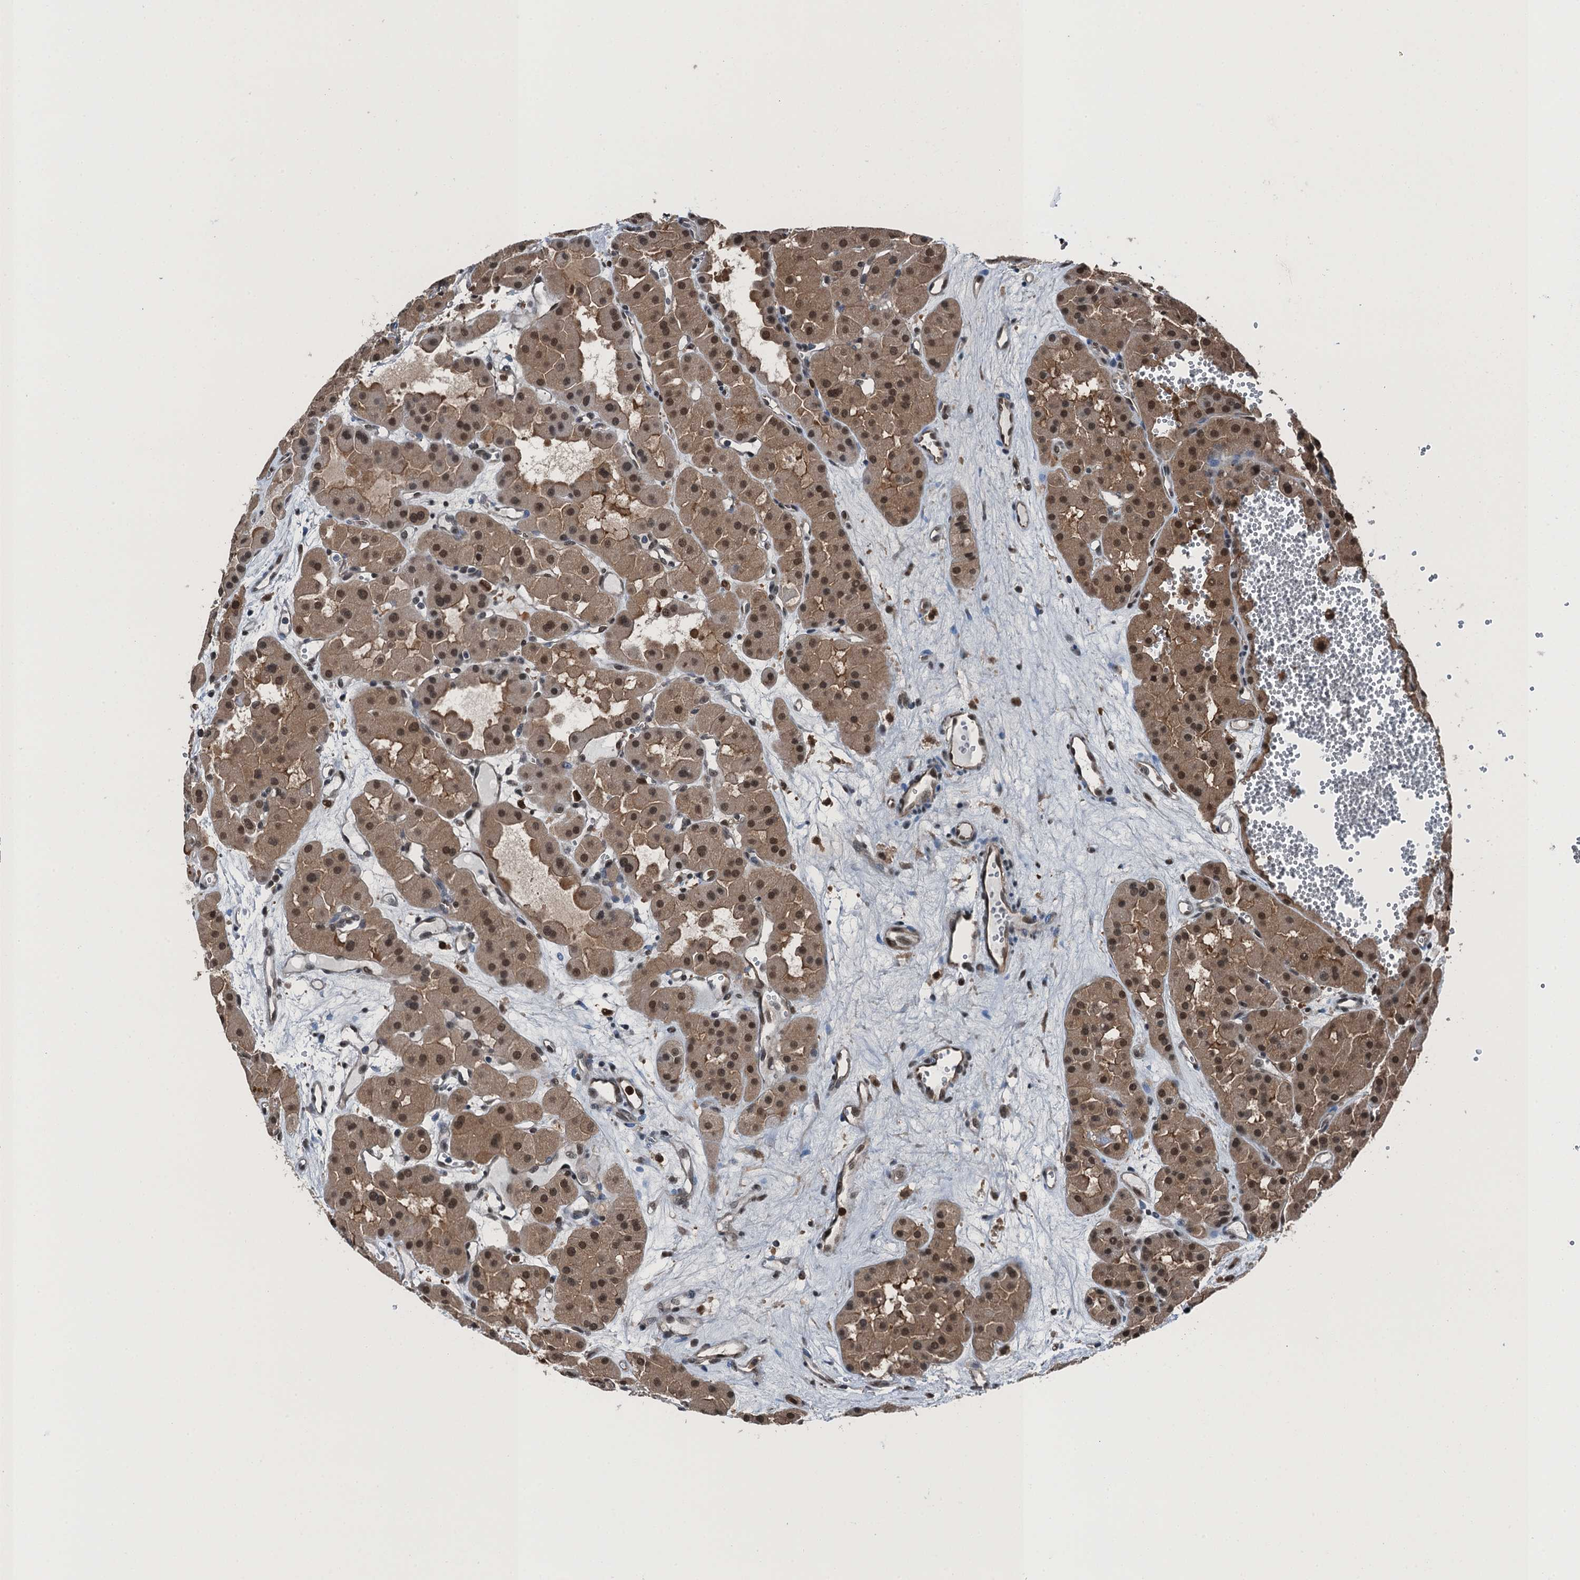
{"staining": {"intensity": "moderate", "quantity": ">75%", "location": "cytoplasmic/membranous,nuclear"}, "tissue": "renal cancer", "cell_type": "Tumor cells", "image_type": "cancer", "snomed": [{"axis": "morphology", "description": "Carcinoma, NOS"}, {"axis": "topography", "description": "Kidney"}], "caption": "A brown stain labels moderate cytoplasmic/membranous and nuclear expression of a protein in renal cancer tumor cells.", "gene": "RNH1", "patient": {"sex": "female", "age": 75}}